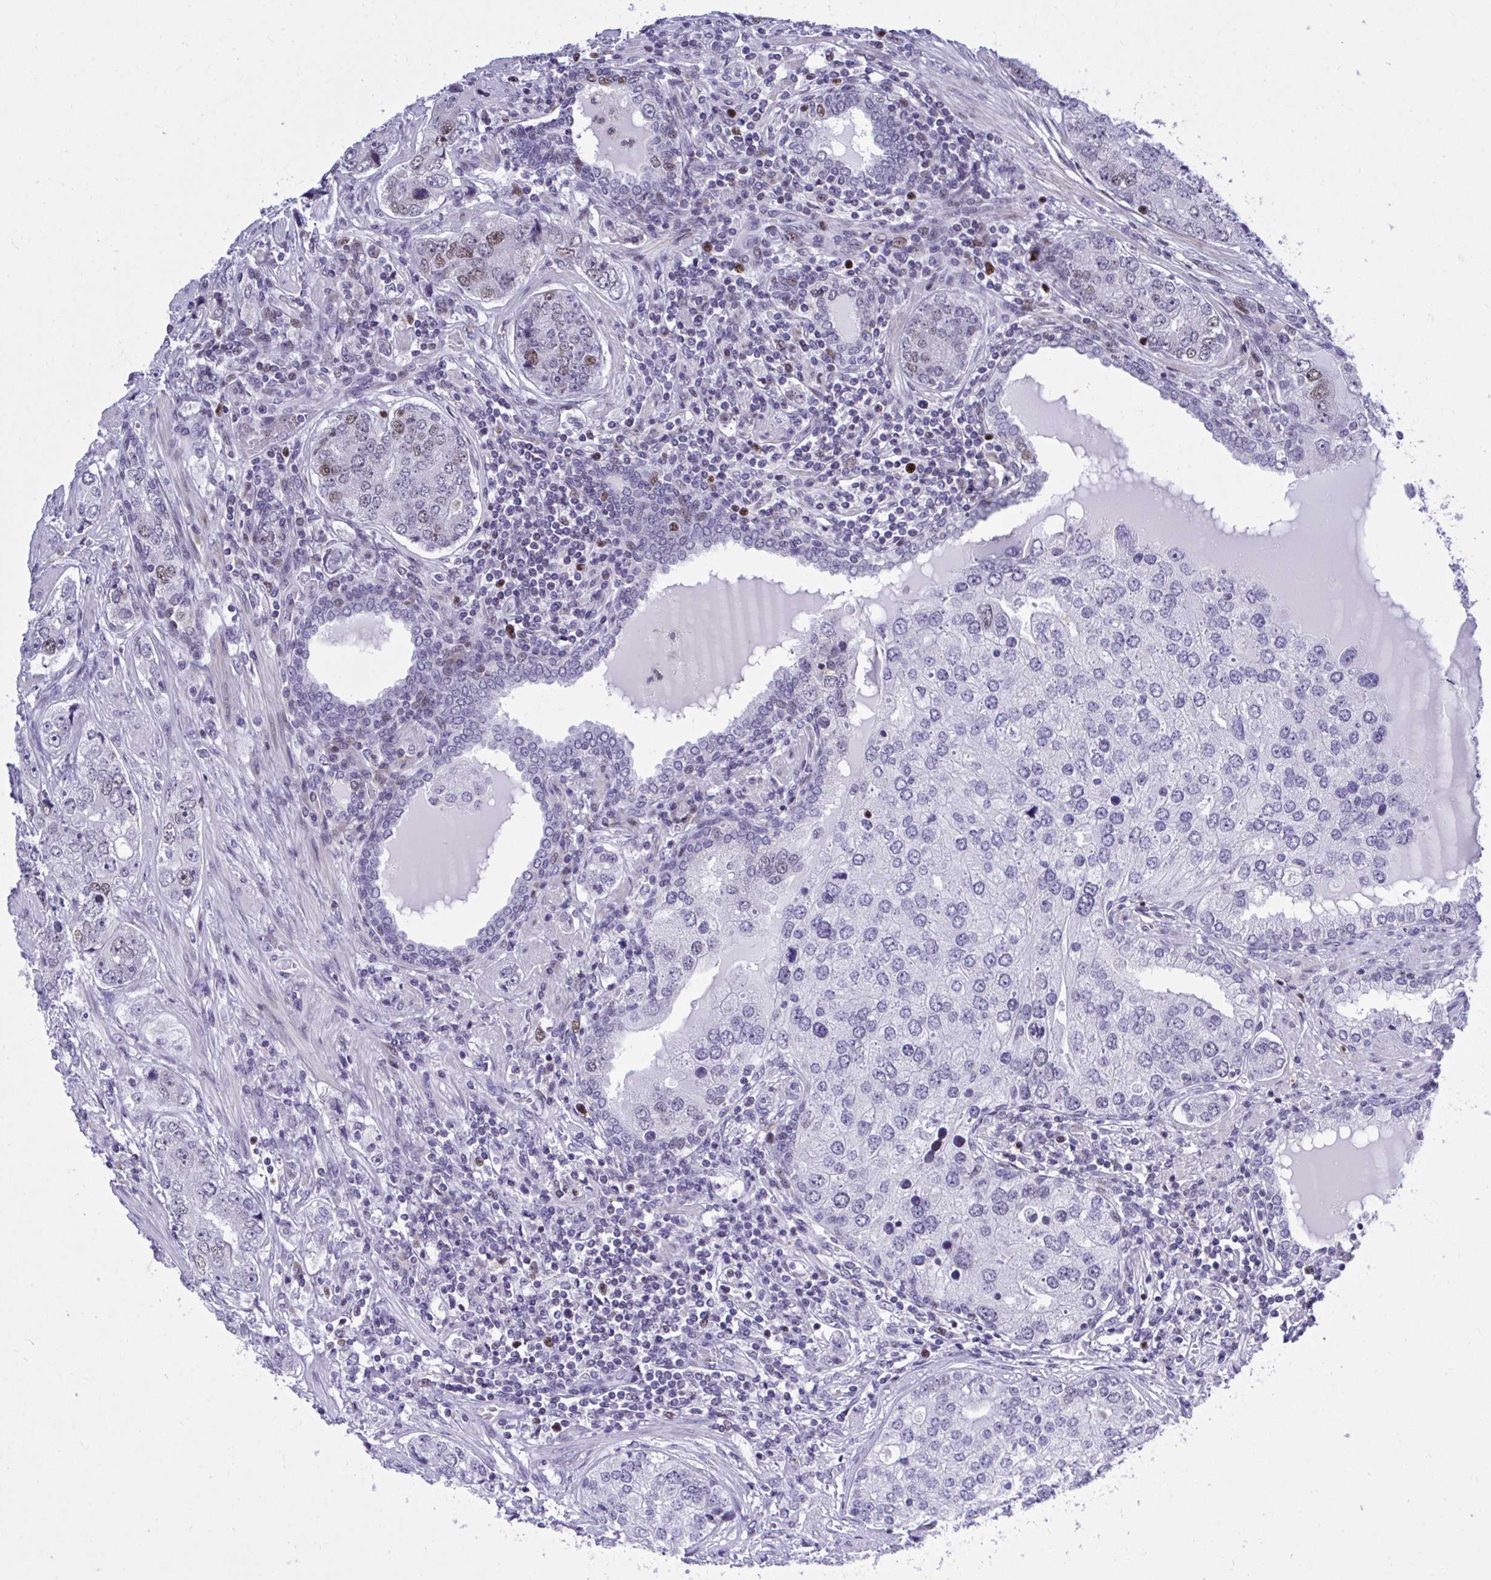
{"staining": {"intensity": "moderate", "quantity": "<25%", "location": "nuclear"}, "tissue": "prostate cancer", "cell_type": "Tumor cells", "image_type": "cancer", "snomed": [{"axis": "morphology", "description": "Adenocarcinoma, High grade"}, {"axis": "topography", "description": "Prostate"}], "caption": "There is low levels of moderate nuclear expression in tumor cells of prostate high-grade adenocarcinoma, as demonstrated by immunohistochemical staining (brown color).", "gene": "C1QL2", "patient": {"sex": "male", "age": 60}}